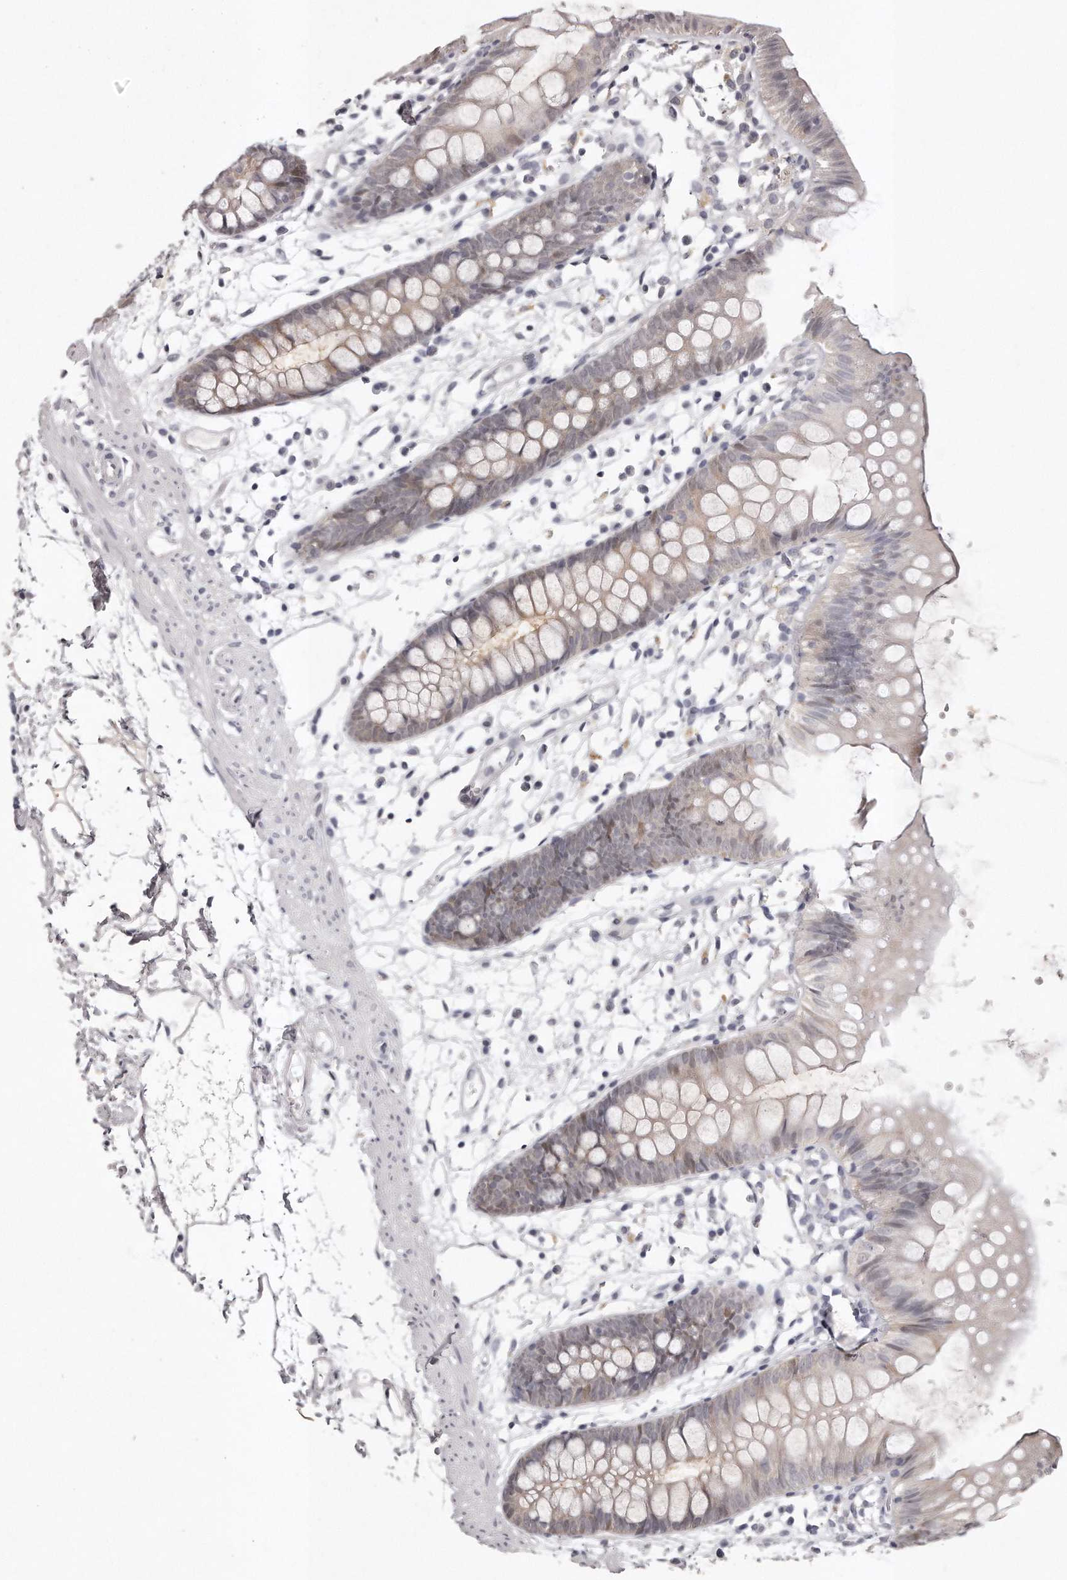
{"staining": {"intensity": "negative", "quantity": "none", "location": "none"}, "tissue": "colon", "cell_type": "Endothelial cells", "image_type": "normal", "snomed": [{"axis": "morphology", "description": "Normal tissue, NOS"}, {"axis": "topography", "description": "Colon"}], "caption": "IHC micrograph of benign colon: human colon stained with DAB demonstrates no significant protein positivity in endothelial cells.", "gene": "GGCT", "patient": {"sex": "male", "age": 56}}